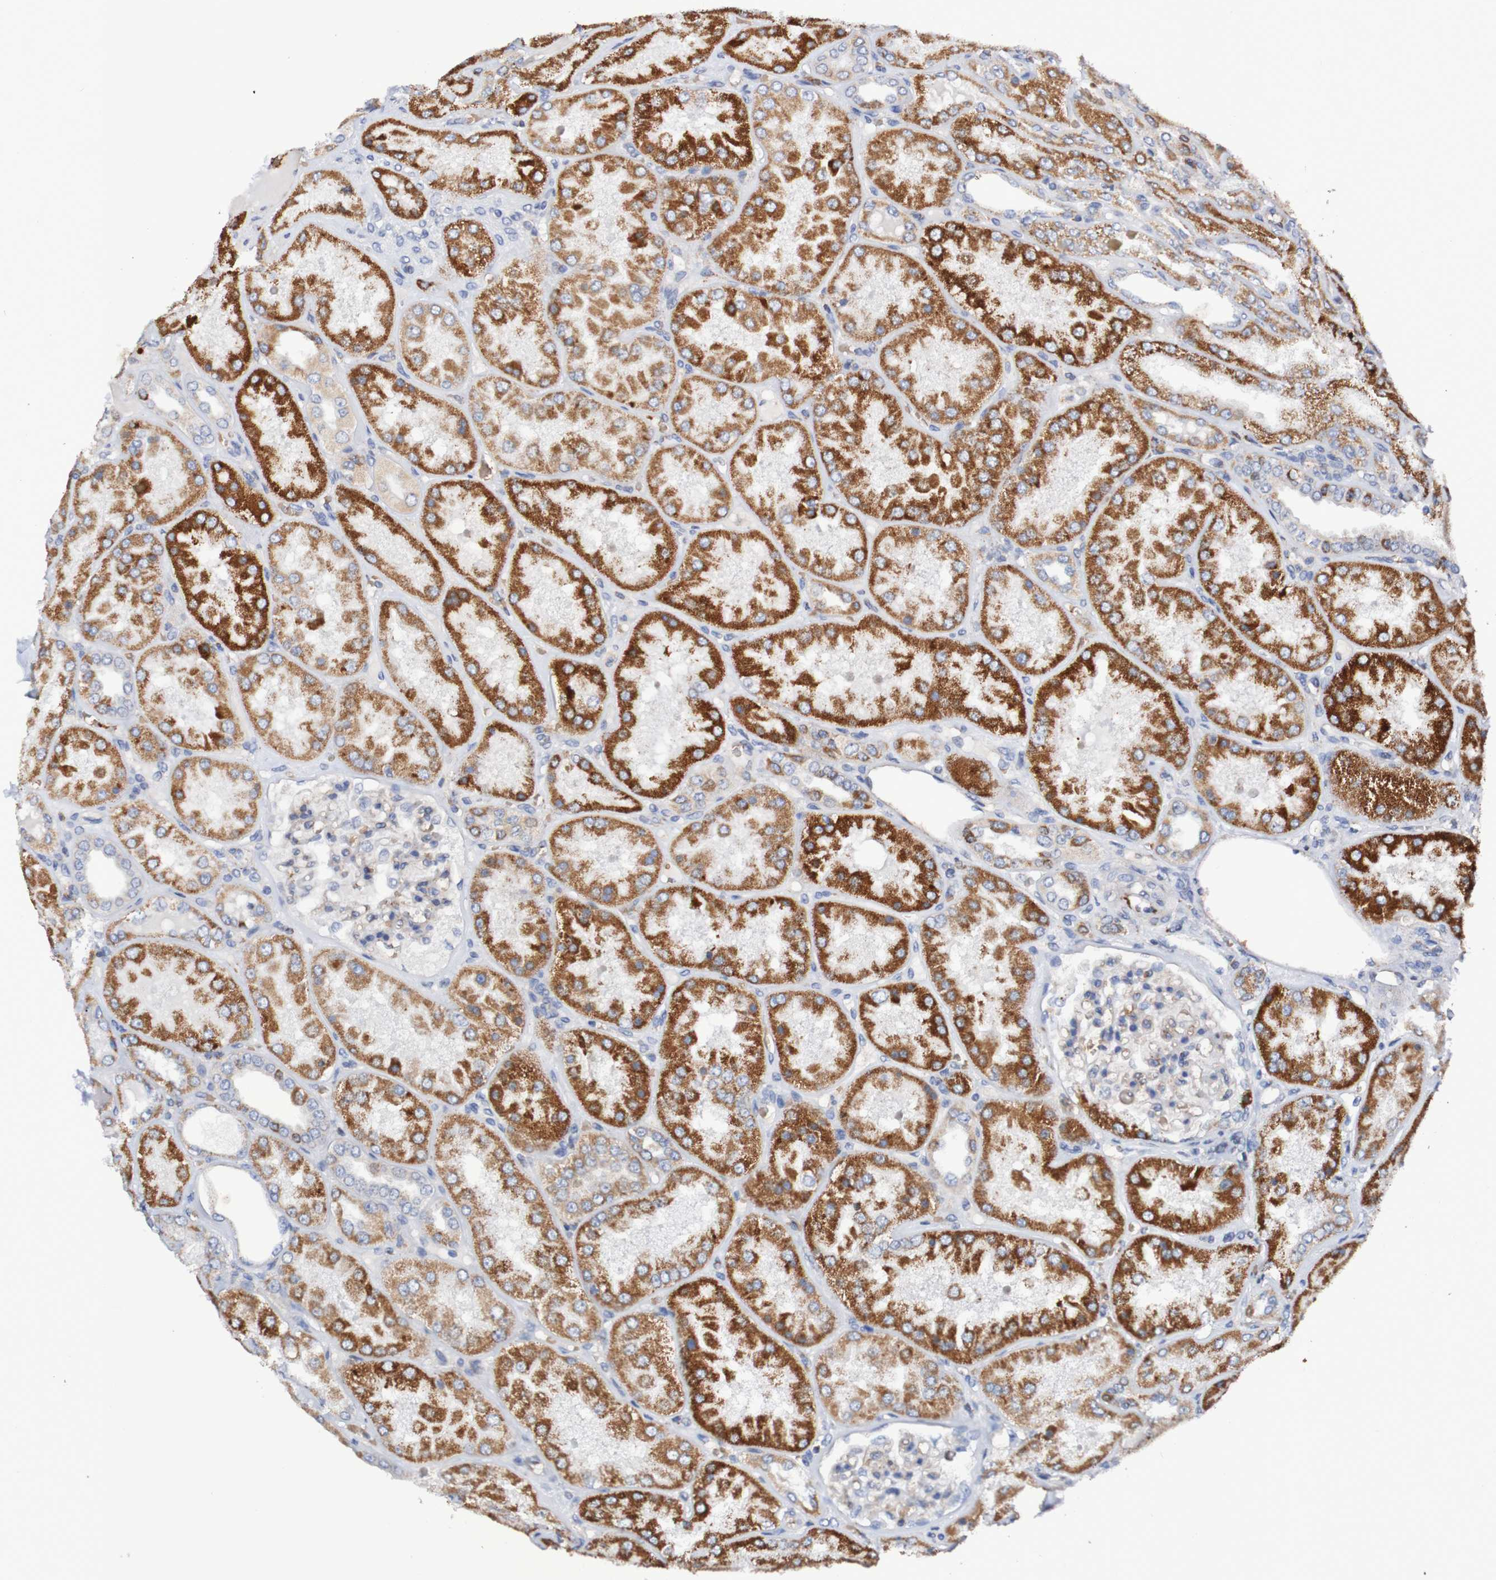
{"staining": {"intensity": "moderate", "quantity": "25%-75%", "location": "cytoplasmic/membranous"}, "tissue": "kidney", "cell_type": "Cells in glomeruli", "image_type": "normal", "snomed": [{"axis": "morphology", "description": "Normal tissue, NOS"}, {"axis": "topography", "description": "Kidney"}], "caption": "IHC (DAB) staining of unremarkable kidney reveals moderate cytoplasmic/membranous protein expression in about 25%-75% of cells in glomeruli.", "gene": "WNT4", "patient": {"sex": "female", "age": 56}}